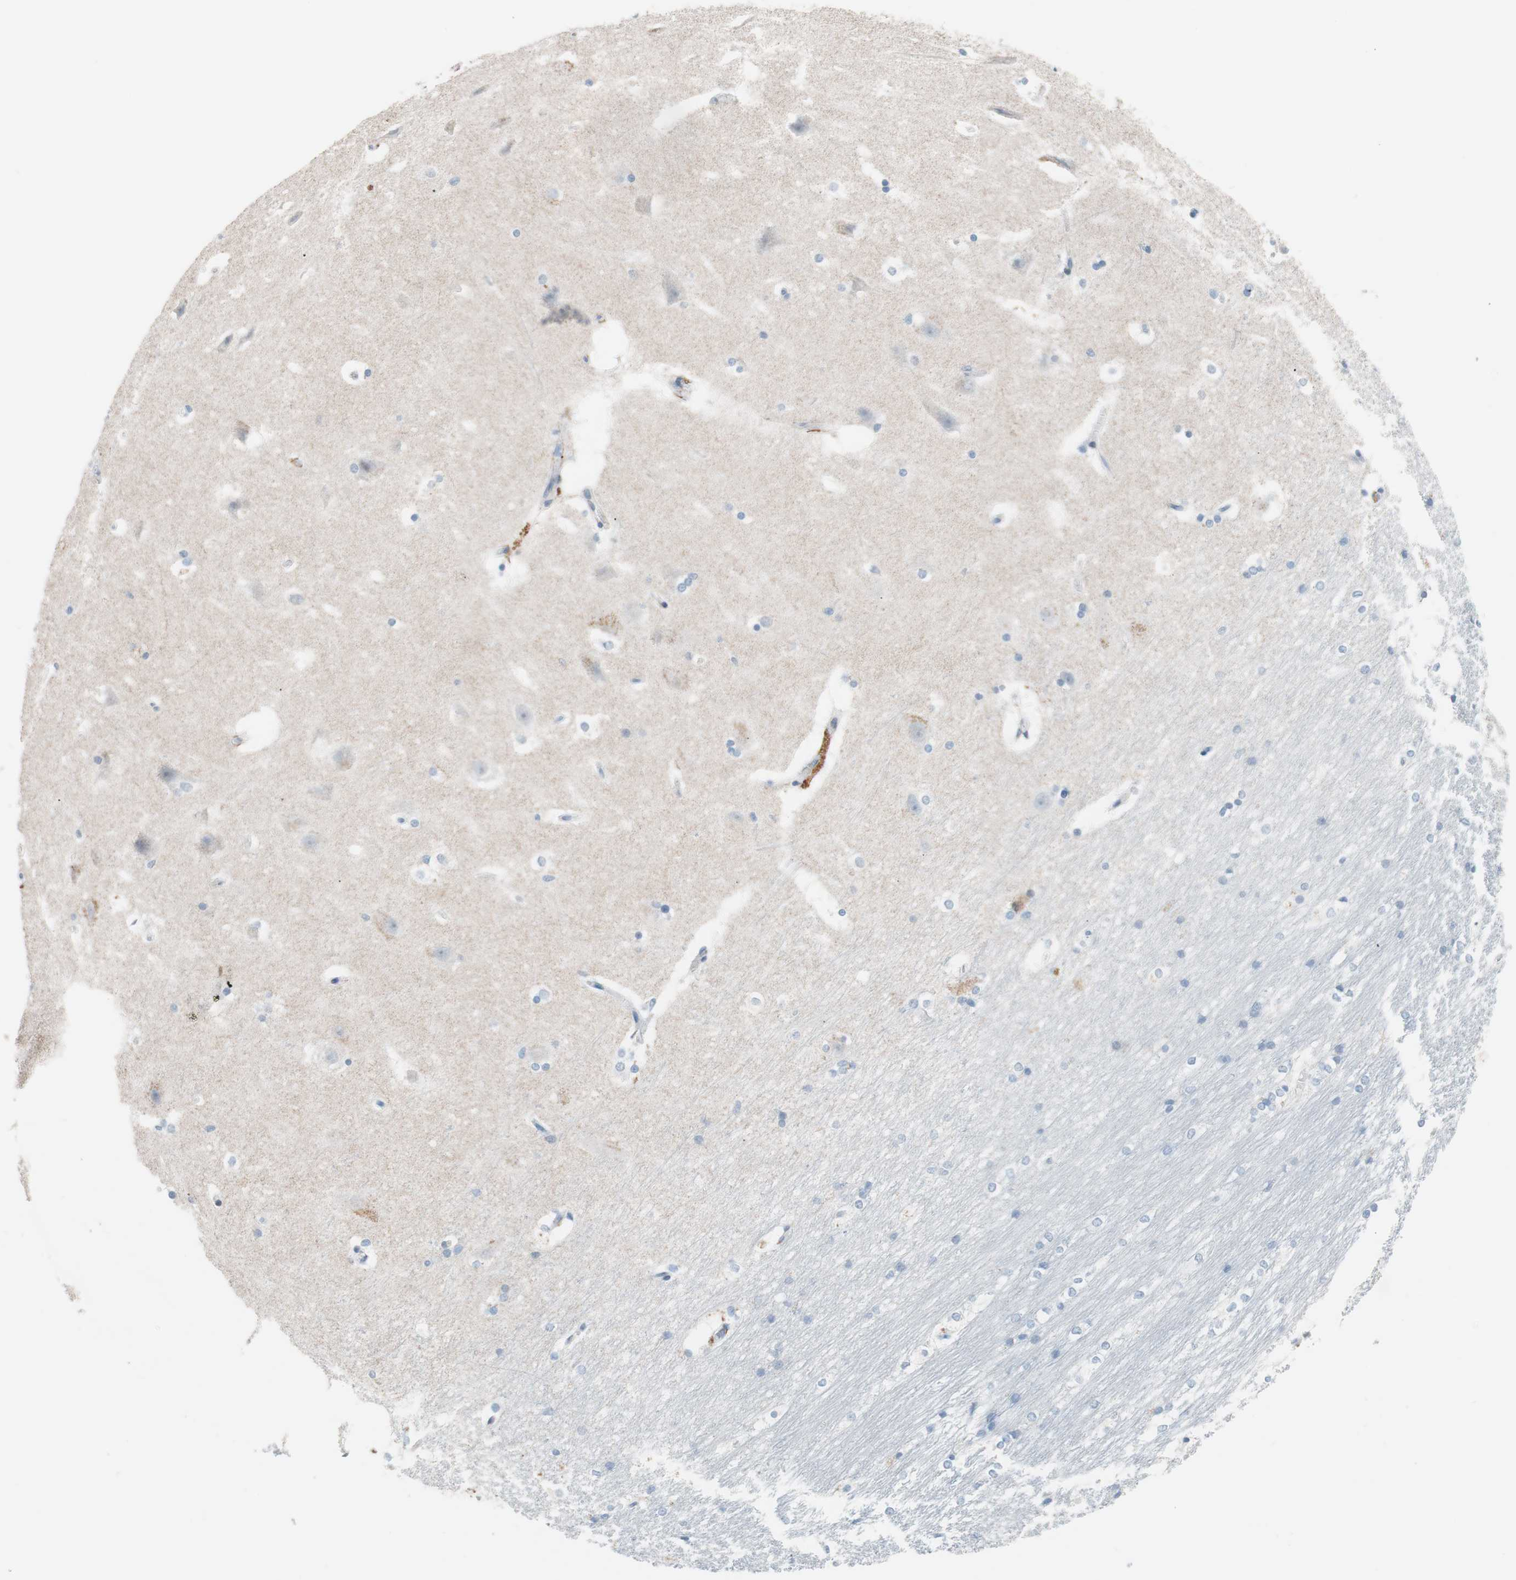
{"staining": {"intensity": "negative", "quantity": "none", "location": "none"}, "tissue": "hippocampus", "cell_type": "Glial cells", "image_type": "normal", "snomed": [{"axis": "morphology", "description": "Normal tissue, NOS"}, {"axis": "topography", "description": "Hippocampus"}], "caption": "Hippocampus was stained to show a protein in brown. There is no significant positivity in glial cells. The staining is performed using DAB (3,3'-diaminobenzidine) brown chromogen with nuclei counter-stained in using hematoxylin.", "gene": "FOSL1", "patient": {"sex": "female", "age": 19}}